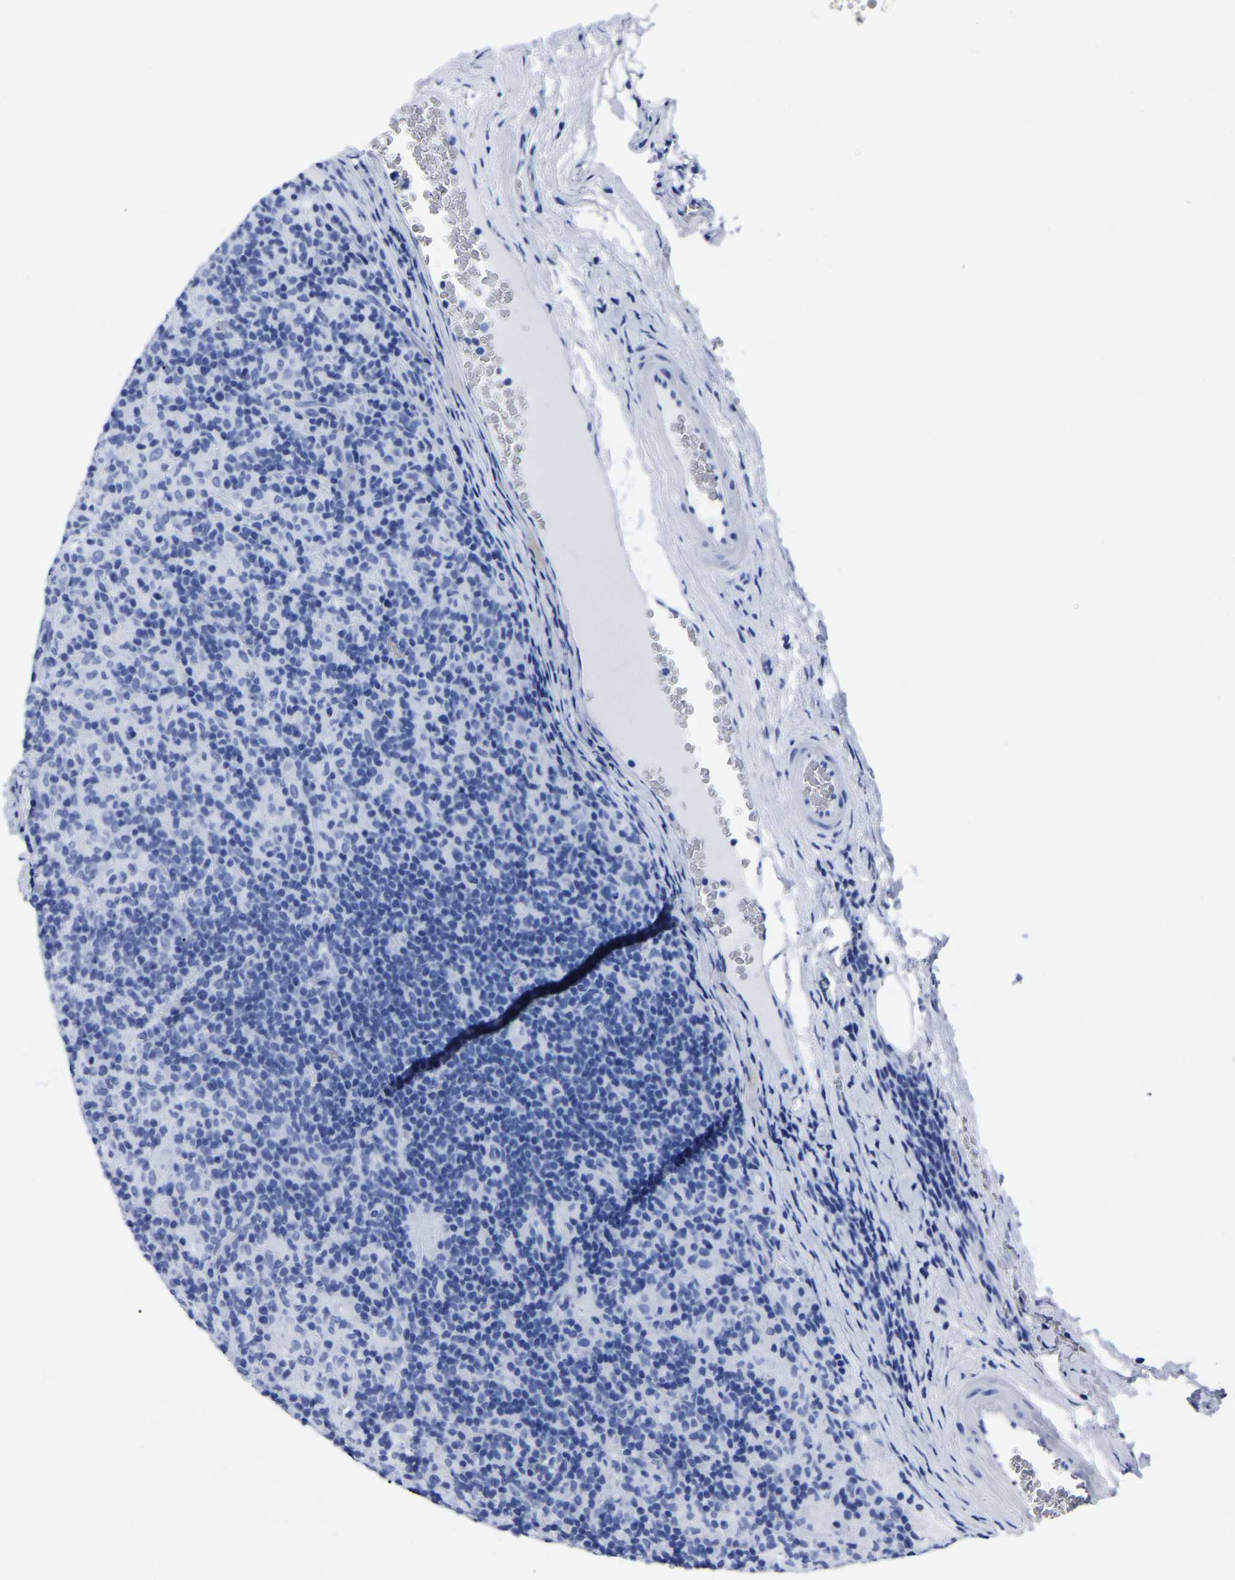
{"staining": {"intensity": "negative", "quantity": "none", "location": "none"}, "tissue": "lymphoma", "cell_type": "Tumor cells", "image_type": "cancer", "snomed": [{"axis": "morphology", "description": "Hodgkin's disease, NOS"}, {"axis": "topography", "description": "Lymph node"}], "caption": "Tumor cells are negative for brown protein staining in lymphoma. (Brightfield microscopy of DAB immunohistochemistry (IHC) at high magnification).", "gene": "IMPG2", "patient": {"sex": "male", "age": 70}}